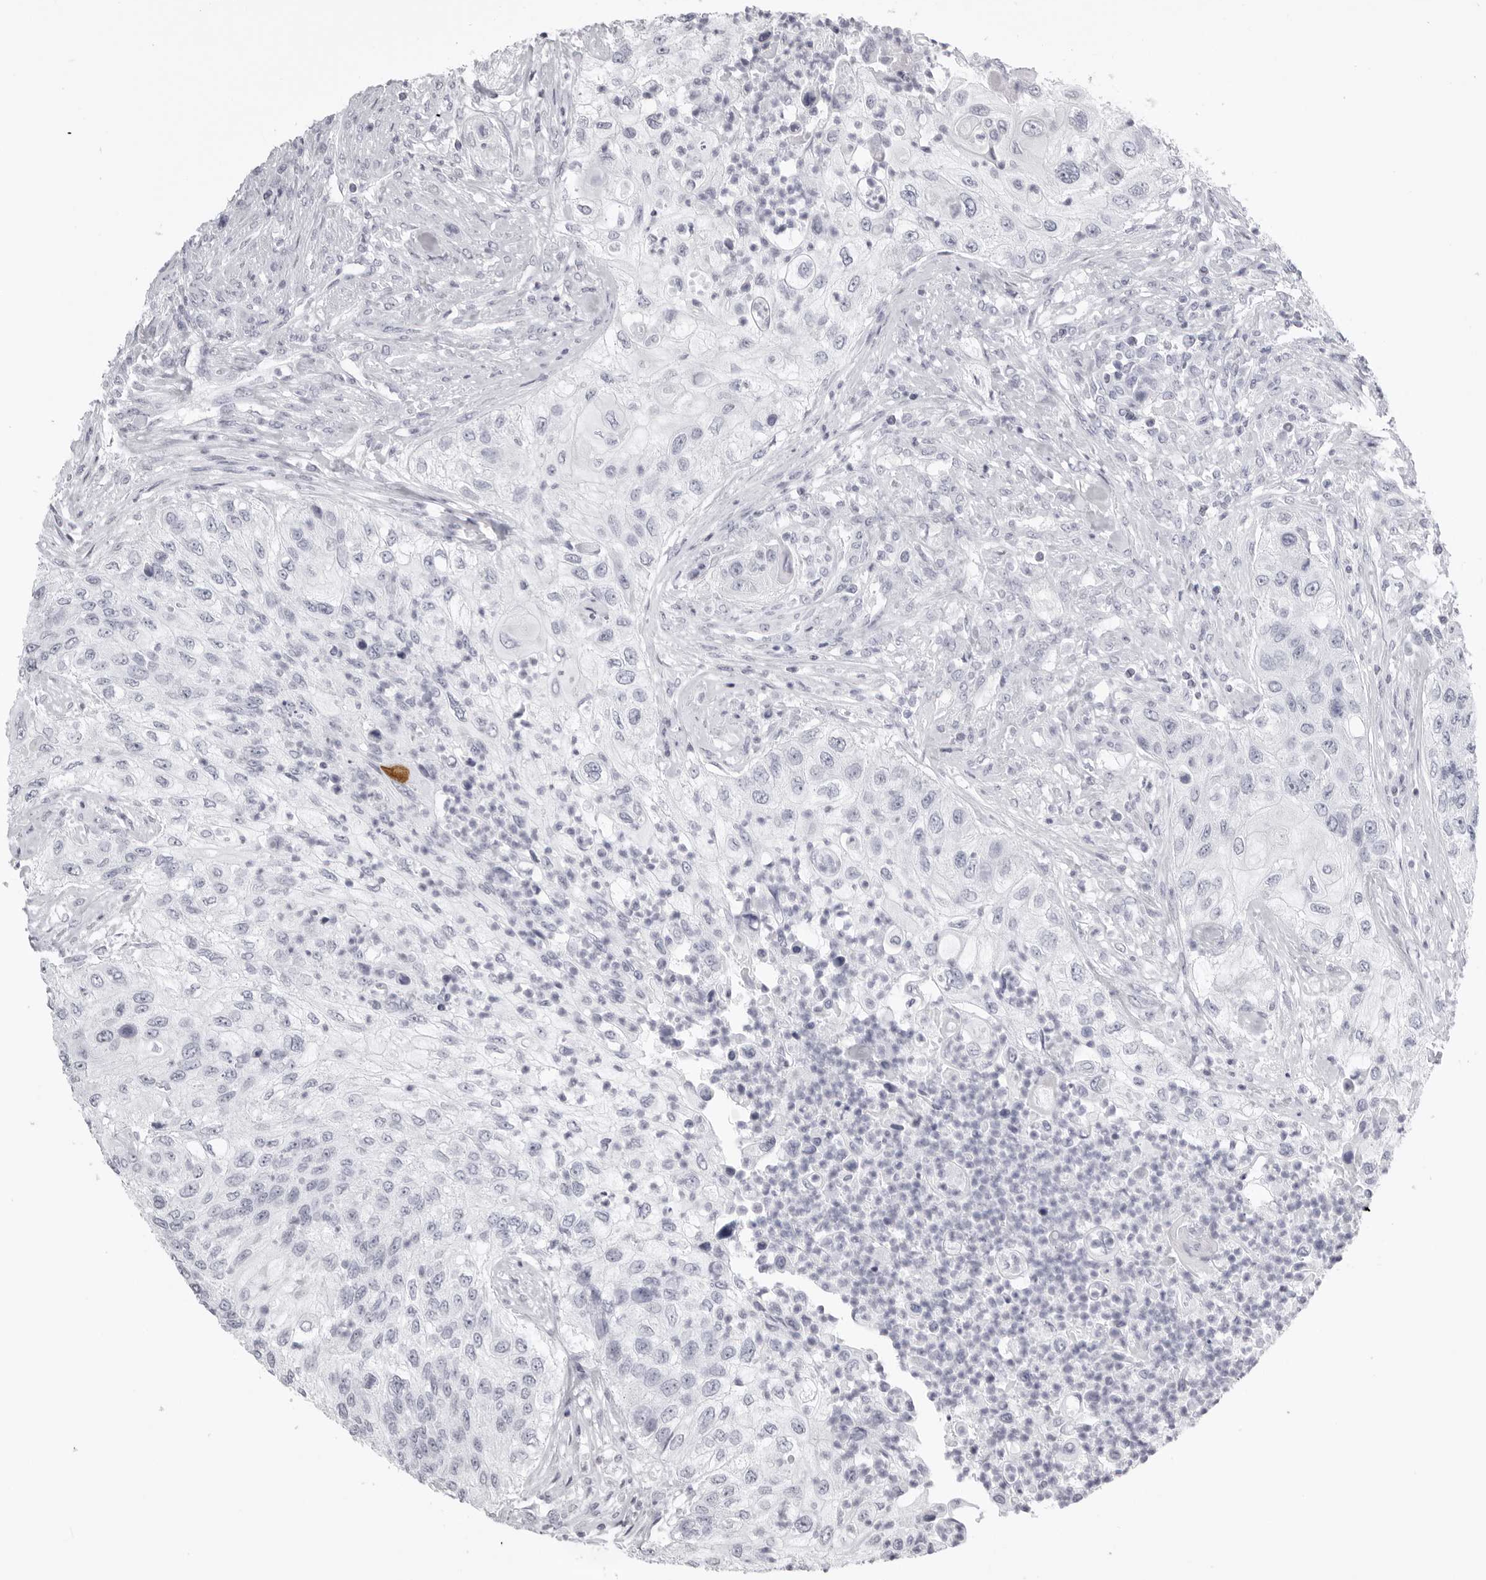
{"staining": {"intensity": "negative", "quantity": "none", "location": "none"}, "tissue": "urothelial cancer", "cell_type": "Tumor cells", "image_type": "cancer", "snomed": [{"axis": "morphology", "description": "Urothelial carcinoma, High grade"}, {"axis": "topography", "description": "Urinary bladder"}], "caption": "High magnification brightfield microscopy of high-grade urothelial carcinoma stained with DAB (3,3'-diaminobenzidine) (brown) and counterstained with hematoxylin (blue): tumor cells show no significant staining.", "gene": "KLK9", "patient": {"sex": "female", "age": 60}}